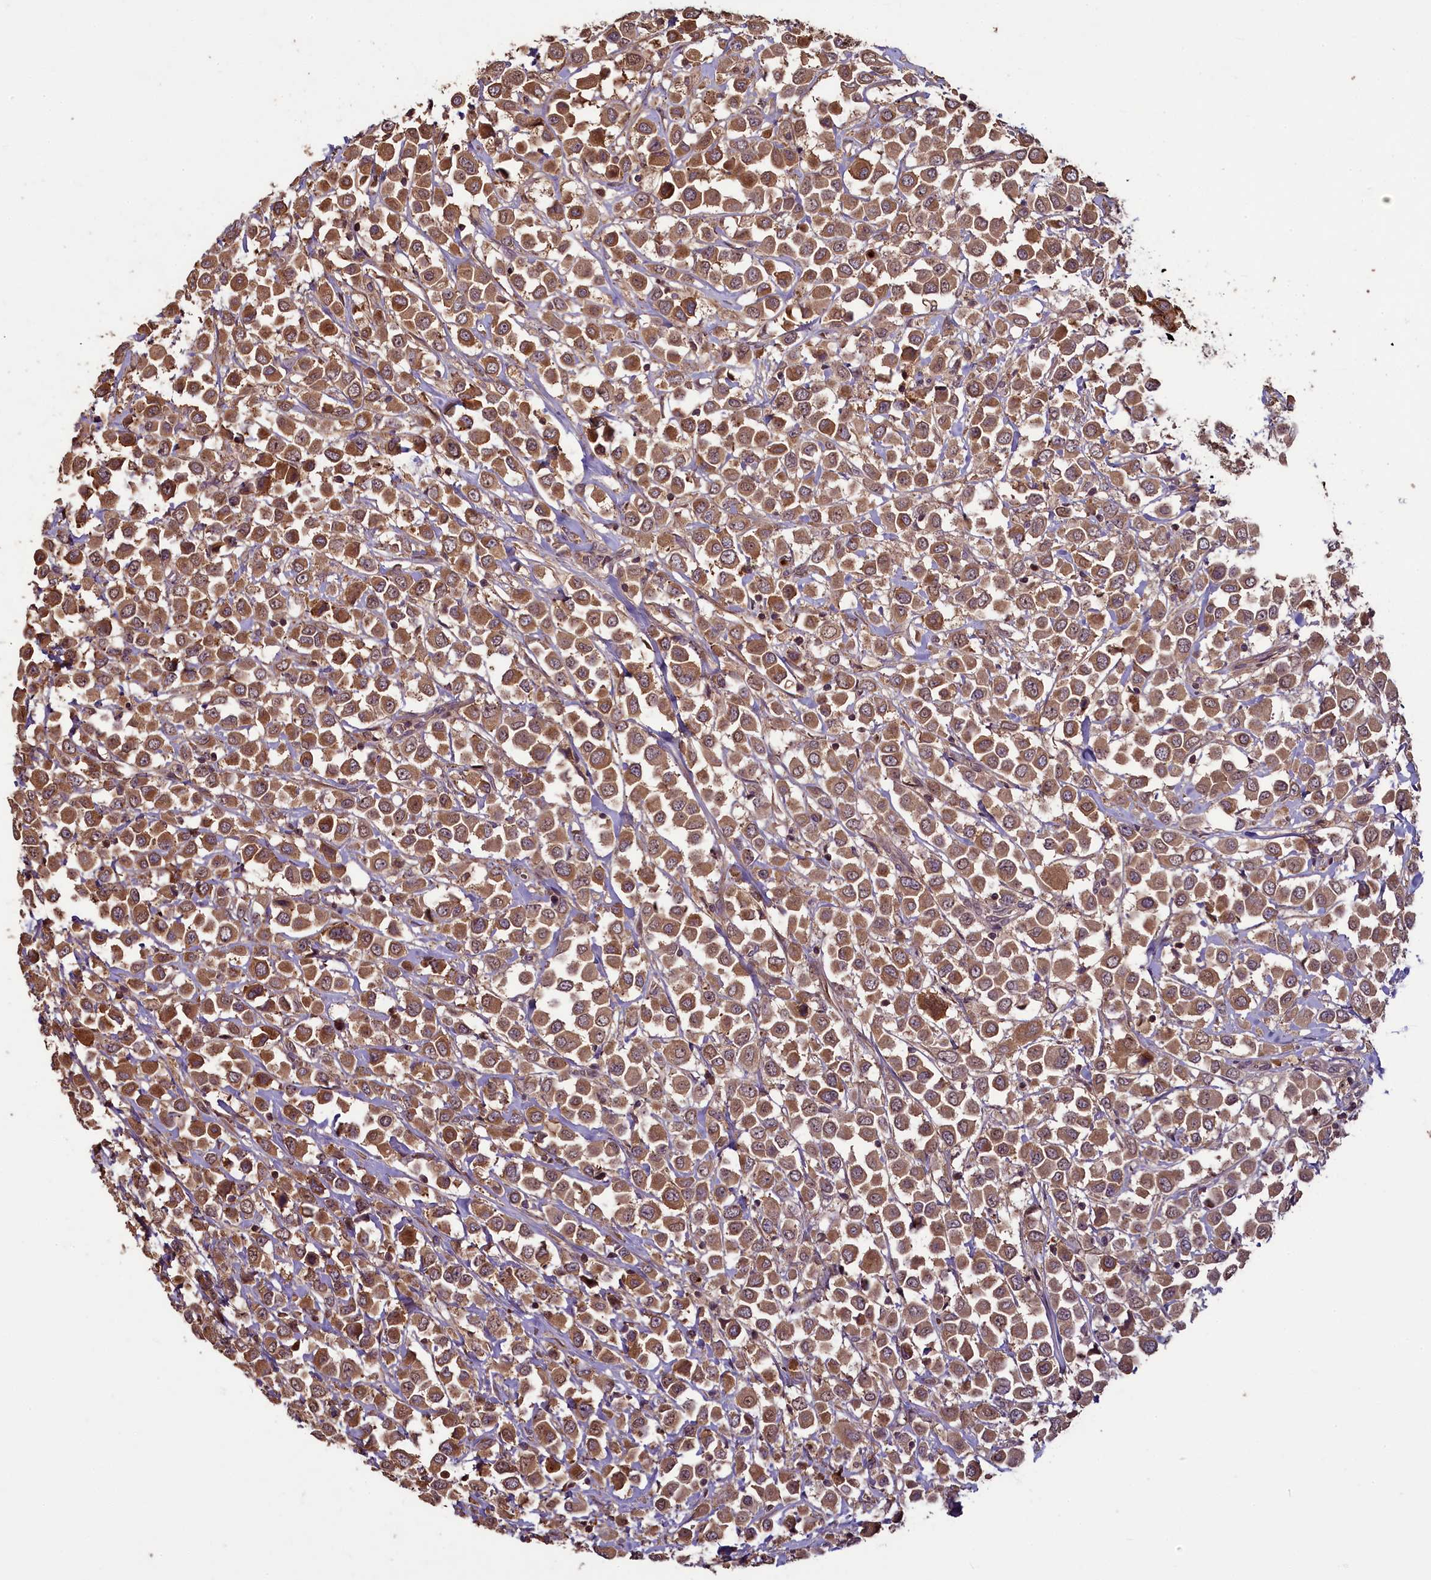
{"staining": {"intensity": "moderate", "quantity": ">75%", "location": "cytoplasmic/membranous"}, "tissue": "breast cancer", "cell_type": "Tumor cells", "image_type": "cancer", "snomed": [{"axis": "morphology", "description": "Duct carcinoma"}, {"axis": "topography", "description": "Breast"}], "caption": "The histopathology image displays a brown stain indicating the presence of a protein in the cytoplasmic/membranous of tumor cells in breast intraductal carcinoma. The protein of interest is stained brown, and the nuclei are stained in blue (DAB IHC with brightfield microscopy, high magnification).", "gene": "NUDT6", "patient": {"sex": "female", "age": 61}}